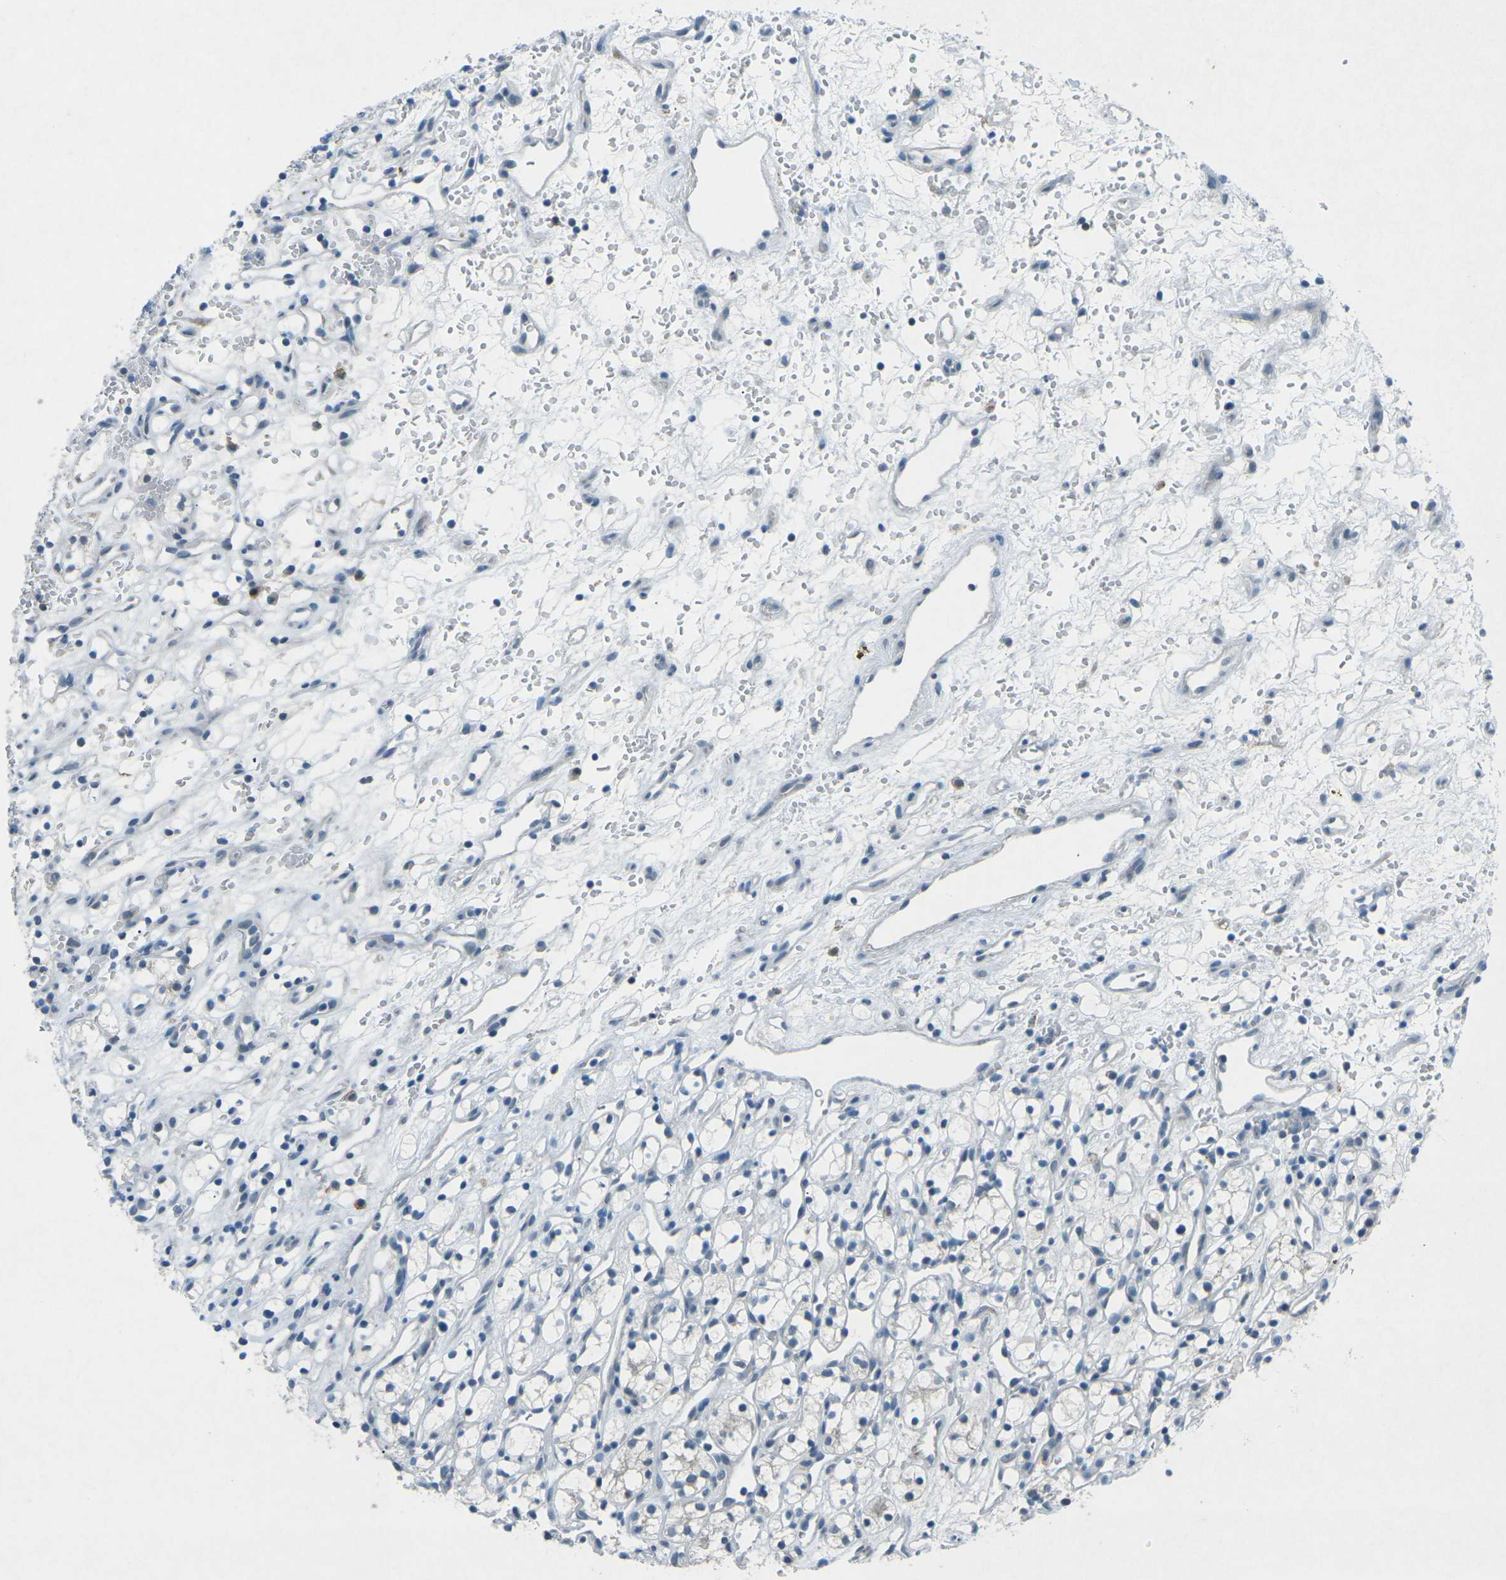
{"staining": {"intensity": "negative", "quantity": "none", "location": "none"}, "tissue": "renal cancer", "cell_type": "Tumor cells", "image_type": "cancer", "snomed": [{"axis": "morphology", "description": "Adenocarcinoma, NOS"}, {"axis": "topography", "description": "Kidney"}], "caption": "Tumor cells show no significant protein expression in renal cancer (adenocarcinoma).", "gene": "PRKCA", "patient": {"sex": "female", "age": 60}}